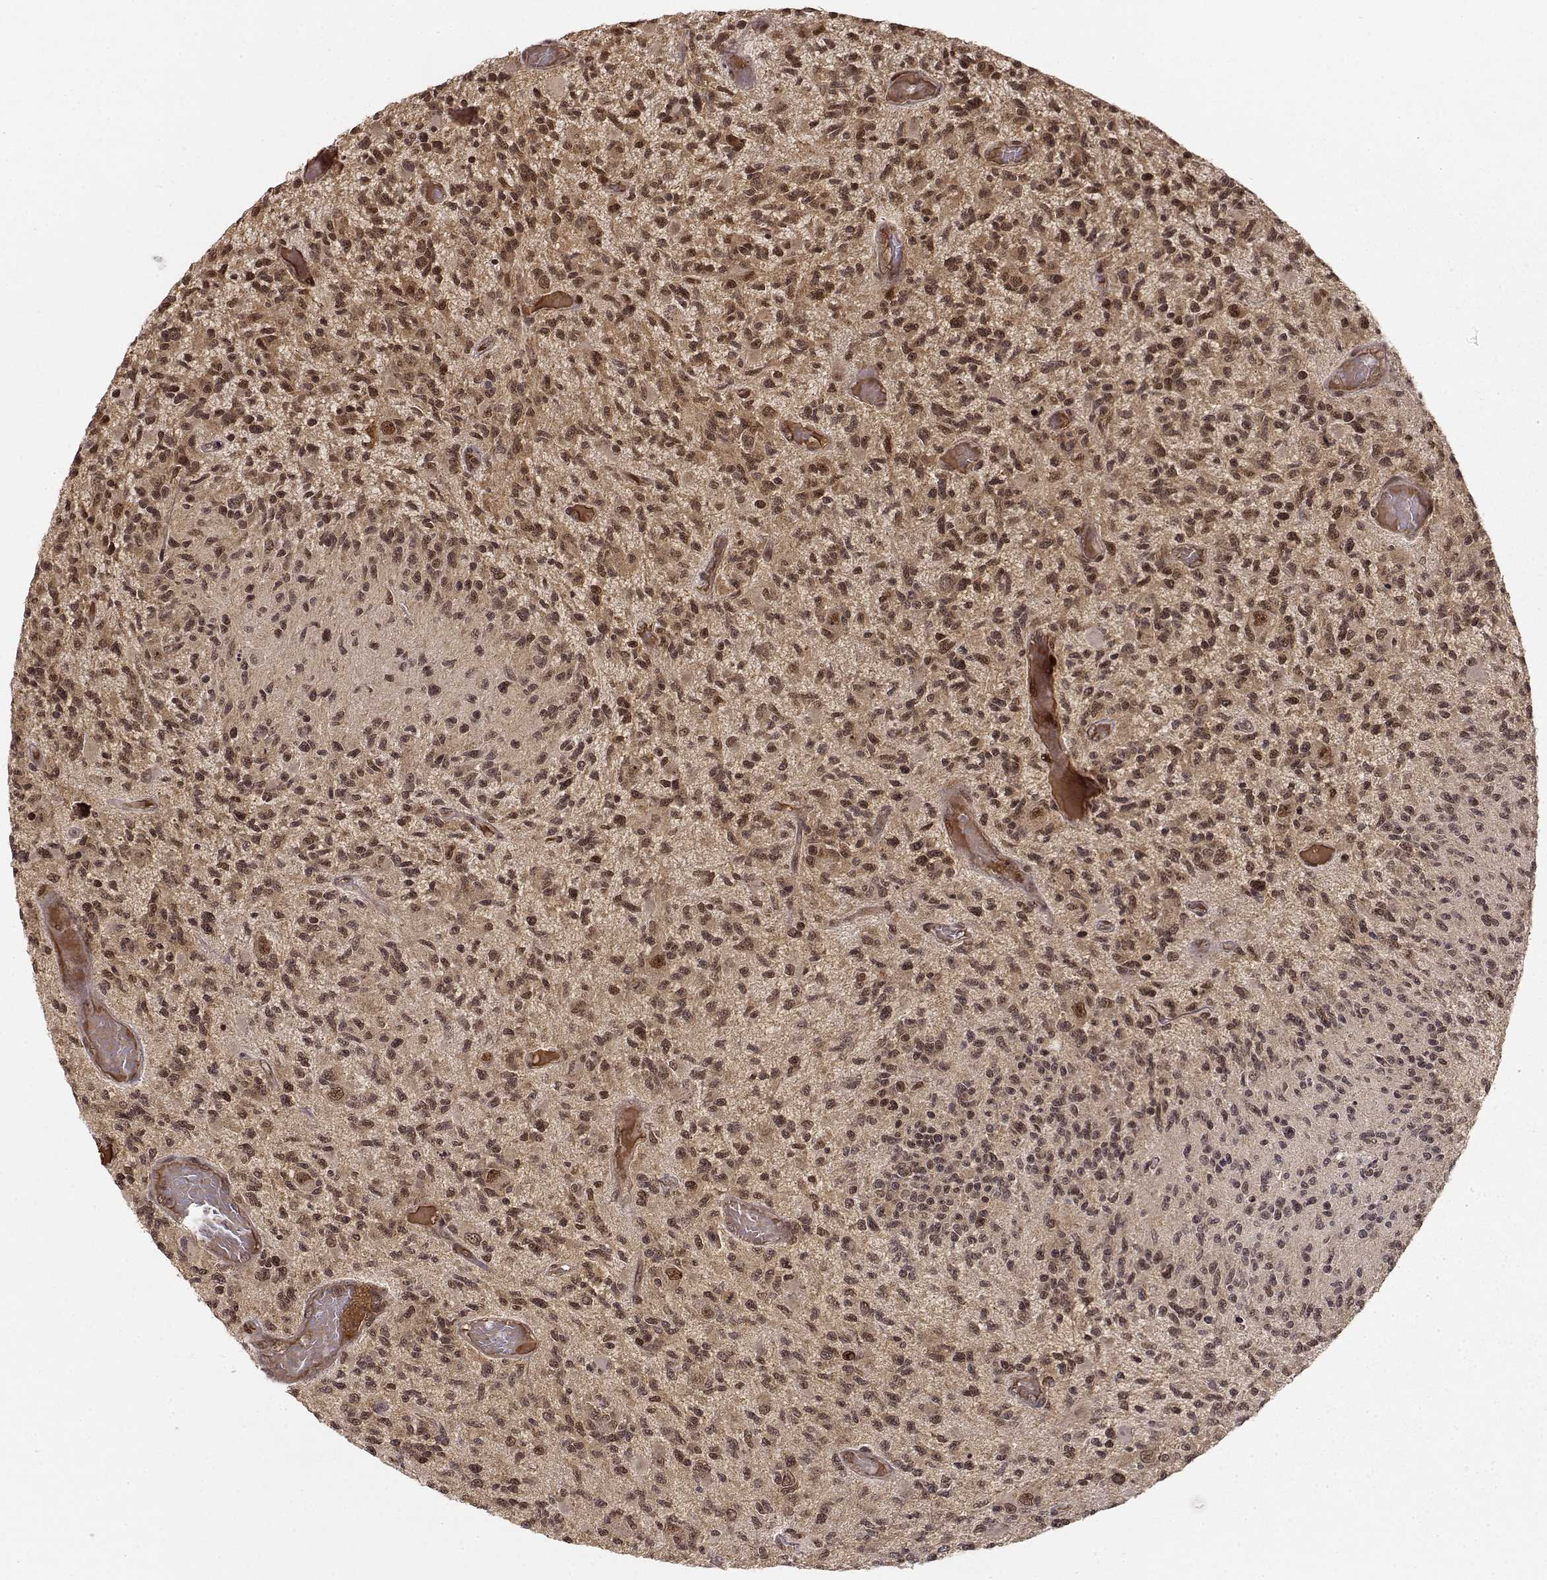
{"staining": {"intensity": "moderate", "quantity": ">75%", "location": "cytoplasmic/membranous,nuclear"}, "tissue": "glioma", "cell_type": "Tumor cells", "image_type": "cancer", "snomed": [{"axis": "morphology", "description": "Glioma, malignant, High grade"}, {"axis": "topography", "description": "Brain"}], "caption": "Immunohistochemistry (IHC) staining of high-grade glioma (malignant), which reveals medium levels of moderate cytoplasmic/membranous and nuclear expression in about >75% of tumor cells indicating moderate cytoplasmic/membranous and nuclear protein expression. The staining was performed using DAB (brown) for protein detection and nuclei were counterstained in hematoxylin (blue).", "gene": "MAEA", "patient": {"sex": "female", "age": 63}}